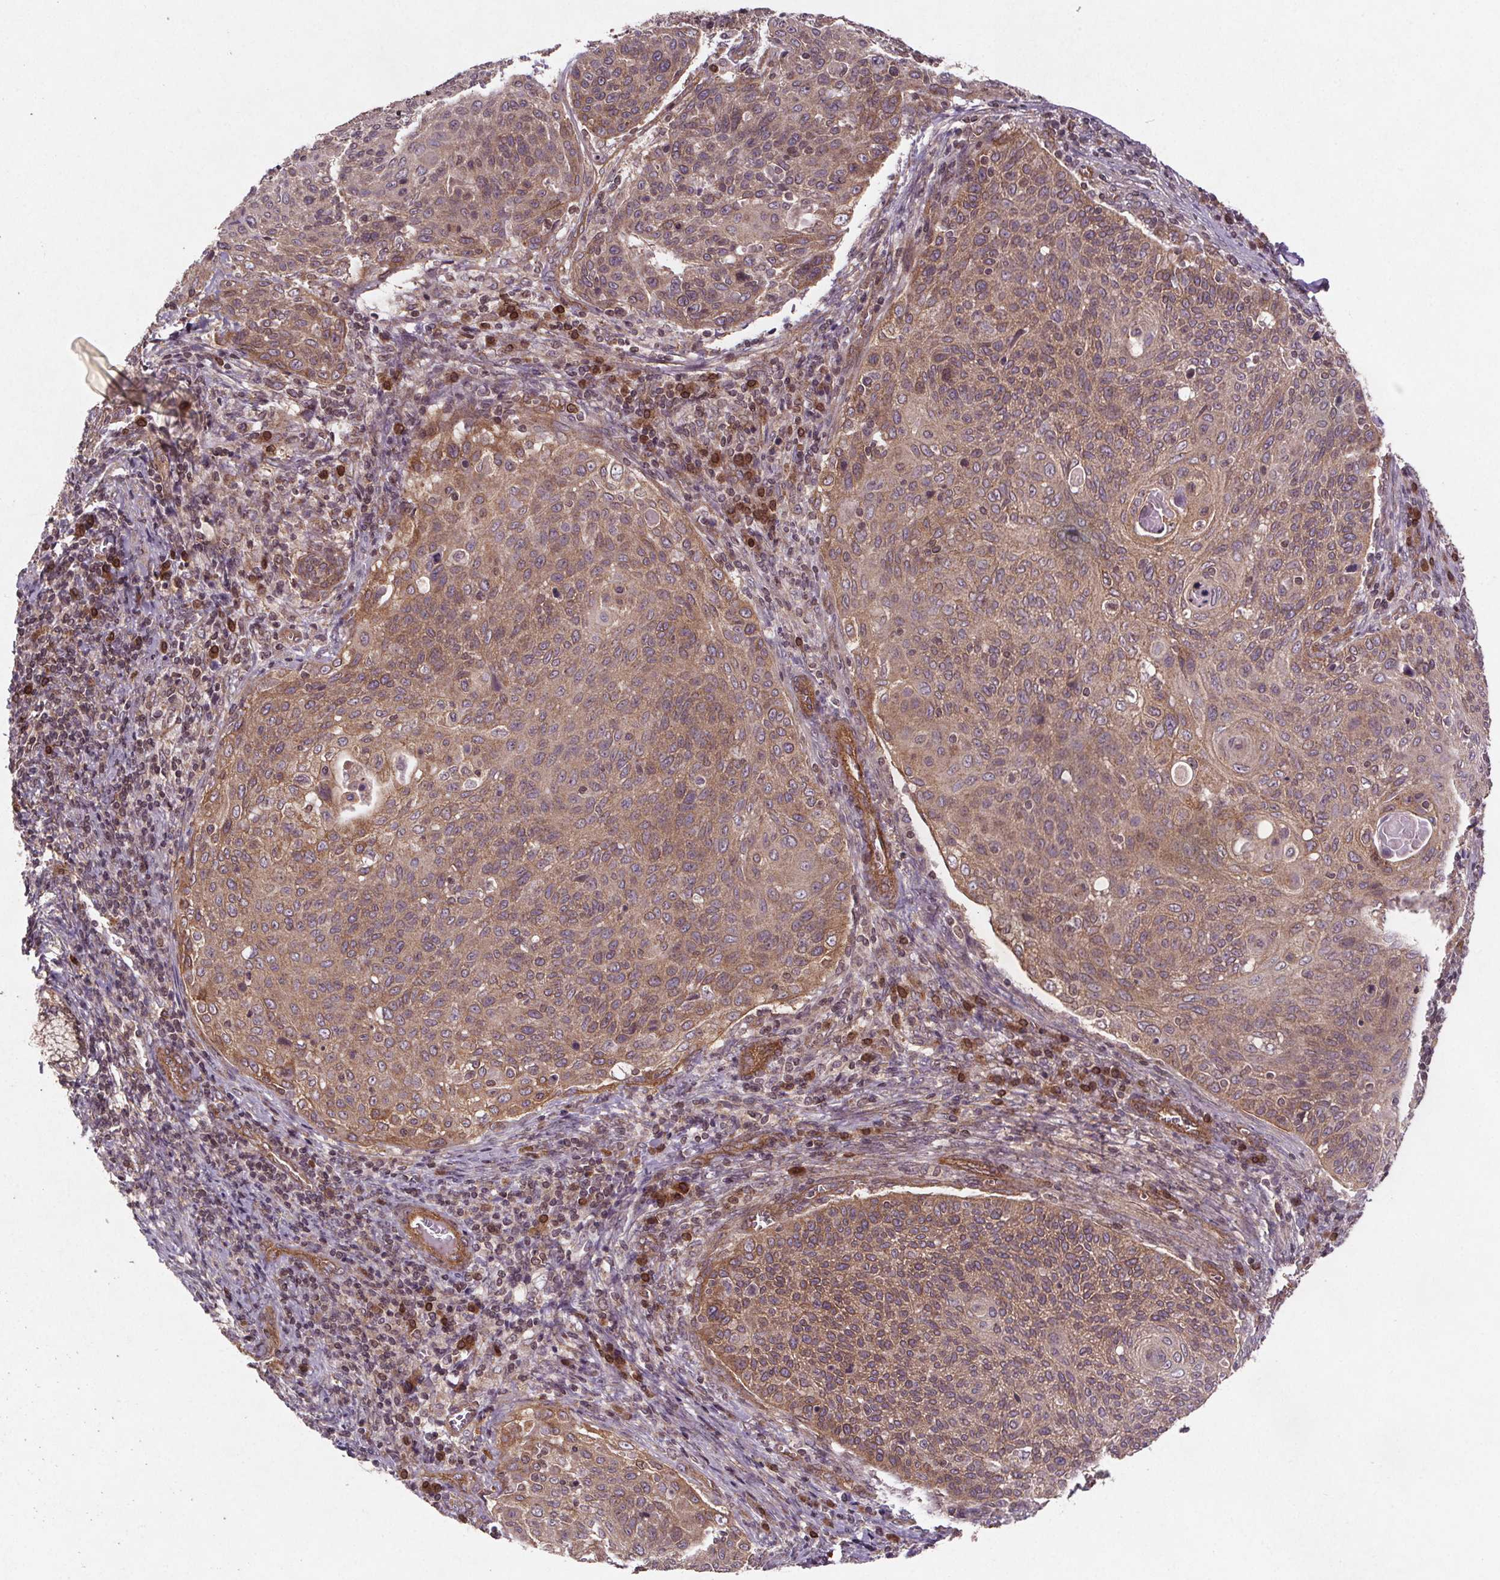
{"staining": {"intensity": "moderate", "quantity": "25%-75%", "location": "cytoplasmic/membranous"}, "tissue": "cervical cancer", "cell_type": "Tumor cells", "image_type": "cancer", "snomed": [{"axis": "morphology", "description": "Squamous cell carcinoma, NOS"}, {"axis": "topography", "description": "Cervix"}], "caption": "Squamous cell carcinoma (cervical) stained with immunohistochemistry demonstrates moderate cytoplasmic/membranous staining in approximately 25%-75% of tumor cells. (DAB (3,3'-diaminobenzidine) IHC, brown staining for protein, blue staining for nuclei).", "gene": "STRN3", "patient": {"sex": "female", "age": 31}}